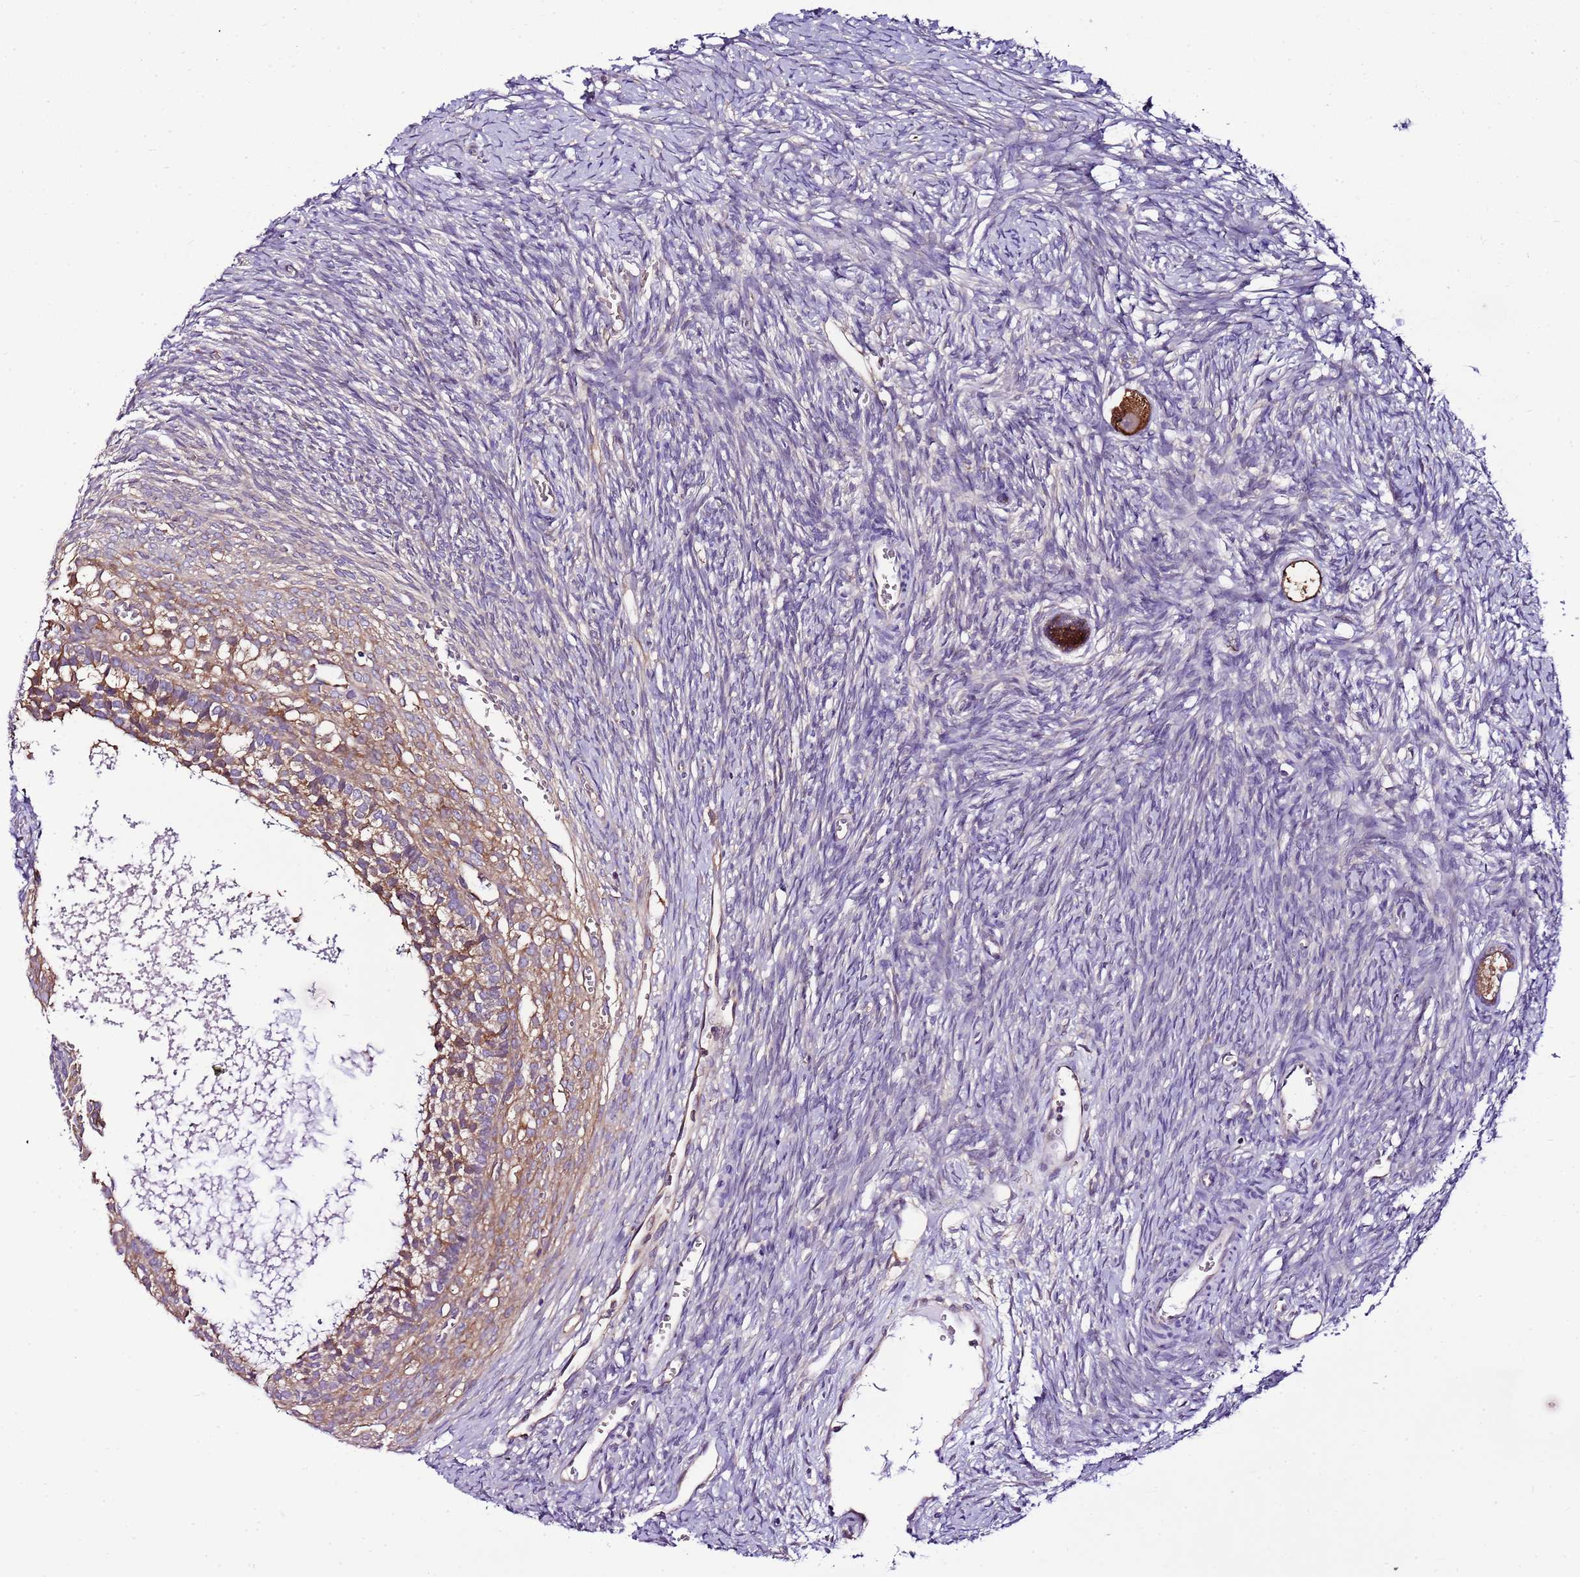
{"staining": {"intensity": "strong", "quantity": "<25%", "location": "cytoplasmic/membranous"}, "tissue": "ovary", "cell_type": "Follicle cells", "image_type": "normal", "snomed": [{"axis": "morphology", "description": "Normal tissue, NOS"}, {"axis": "morphology", "description": "Developmental malformation"}, {"axis": "topography", "description": "Ovary"}], "caption": "High-magnification brightfield microscopy of unremarkable ovary stained with DAB (brown) and counterstained with hematoxylin (blue). follicle cells exhibit strong cytoplasmic/membranous expression is identified in approximately<25% of cells.", "gene": "ATXN2L", "patient": {"sex": "female", "age": 39}}